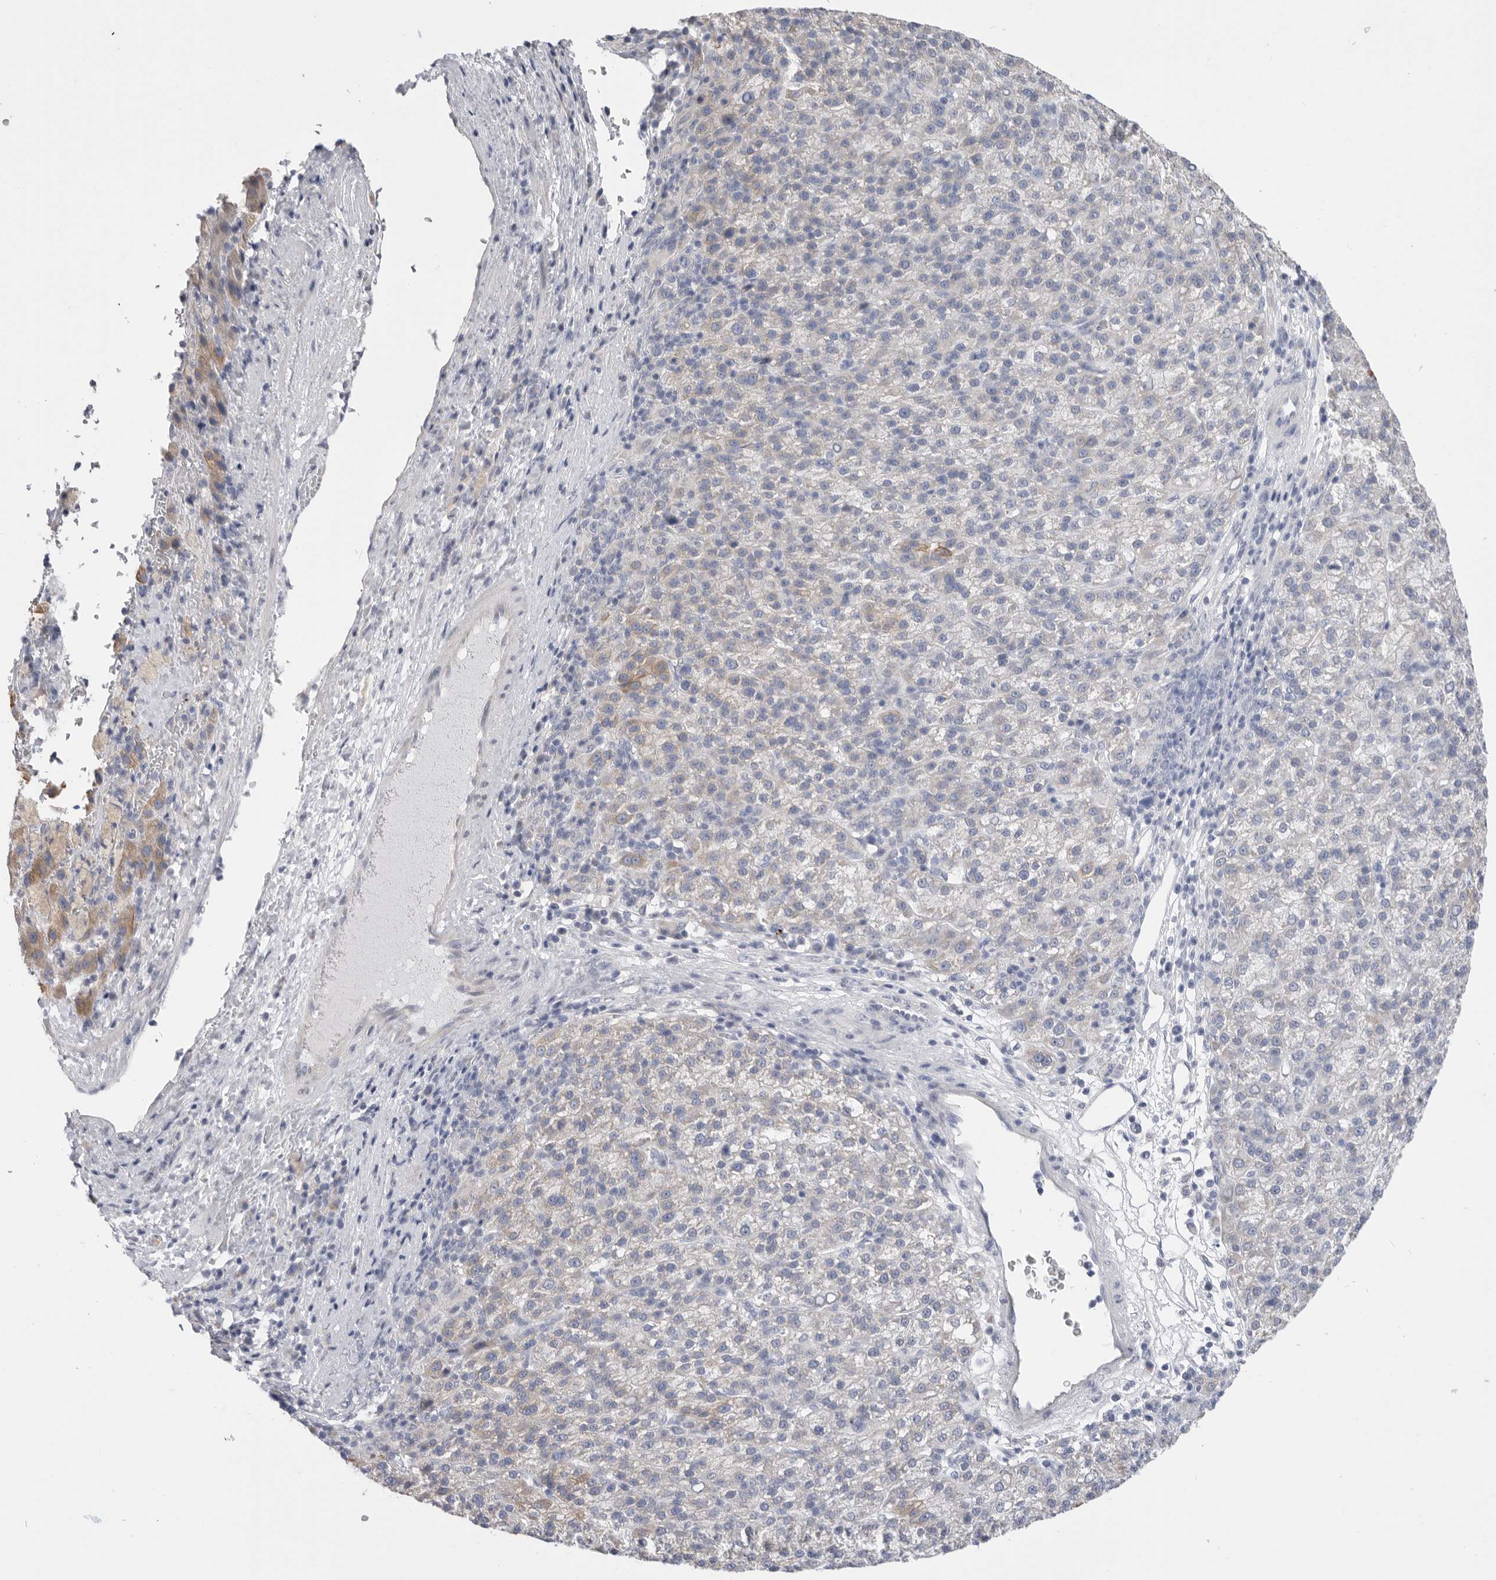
{"staining": {"intensity": "weak", "quantity": "<25%", "location": "cytoplasmic/membranous"}, "tissue": "liver cancer", "cell_type": "Tumor cells", "image_type": "cancer", "snomed": [{"axis": "morphology", "description": "Carcinoma, Hepatocellular, NOS"}, {"axis": "topography", "description": "Liver"}], "caption": "Immunohistochemistry photomicrograph of neoplastic tissue: human liver hepatocellular carcinoma stained with DAB demonstrates no significant protein positivity in tumor cells.", "gene": "MTFR1L", "patient": {"sex": "female", "age": 58}}